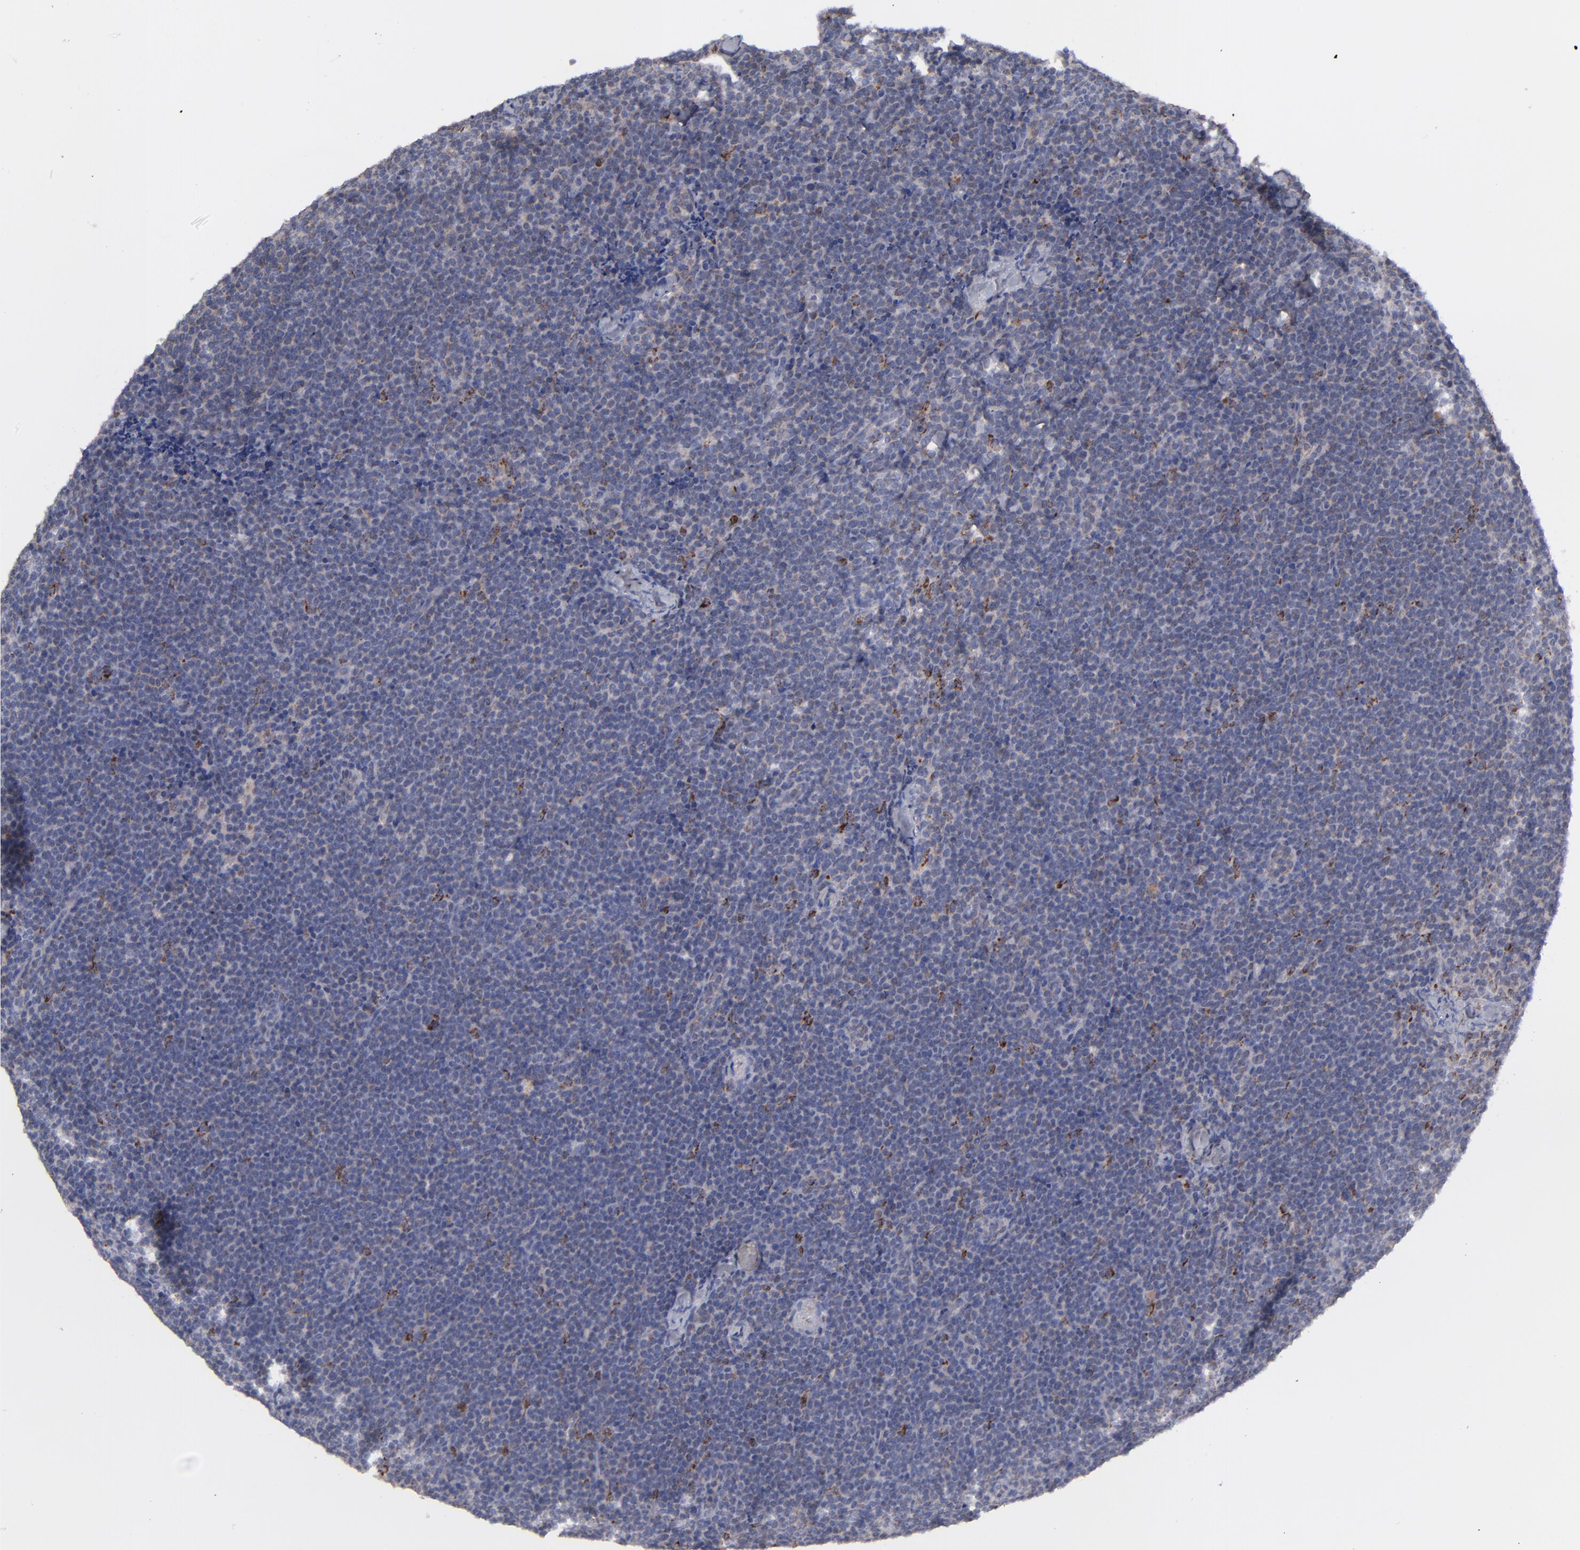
{"staining": {"intensity": "moderate", "quantity": "<25%", "location": "cytoplasmic/membranous"}, "tissue": "lymphoma", "cell_type": "Tumor cells", "image_type": "cancer", "snomed": [{"axis": "morphology", "description": "Malignant lymphoma, non-Hodgkin's type, High grade"}, {"axis": "topography", "description": "Lymph node"}], "caption": "This is an image of IHC staining of lymphoma, which shows moderate positivity in the cytoplasmic/membranous of tumor cells.", "gene": "HCCS", "patient": {"sex": "female", "age": 58}}